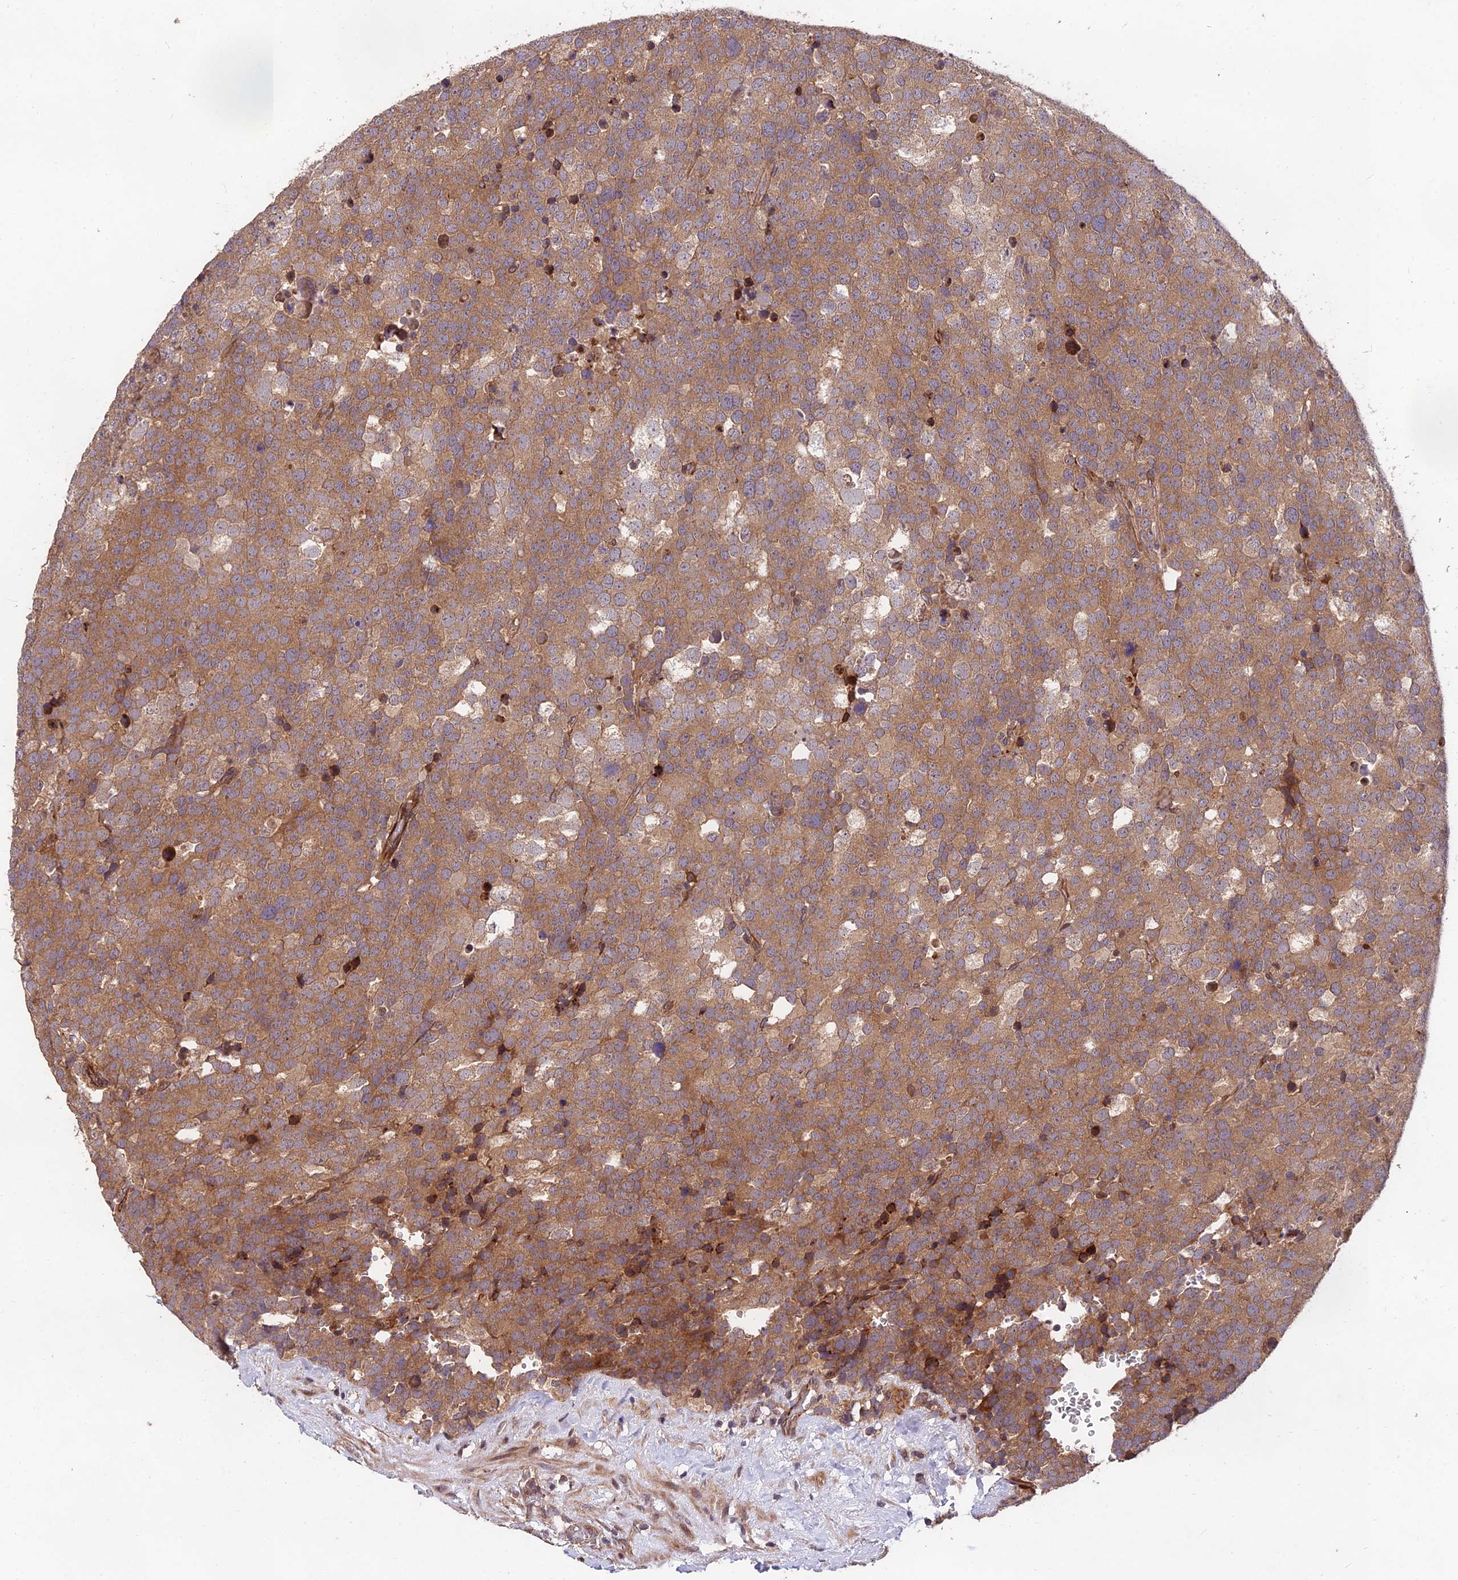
{"staining": {"intensity": "weak", "quantity": ">75%", "location": "cytoplasmic/membranous"}, "tissue": "testis cancer", "cell_type": "Tumor cells", "image_type": "cancer", "snomed": [{"axis": "morphology", "description": "Seminoma, NOS"}, {"axis": "topography", "description": "Testis"}], "caption": "The photomicrograph reveals staining of testis cancer (seminoma), revealing weak cytoplasmic/membranous protein staining (brown color) within tumor cells. The protein is stained brown, and the nuclei are stained in blue (DAB (3,3'-diaminobenzidine) IHC with brightfield microscopy, high magnification).", "gene": "MKKS", "patient": {"sex": "male", "age": 71}}